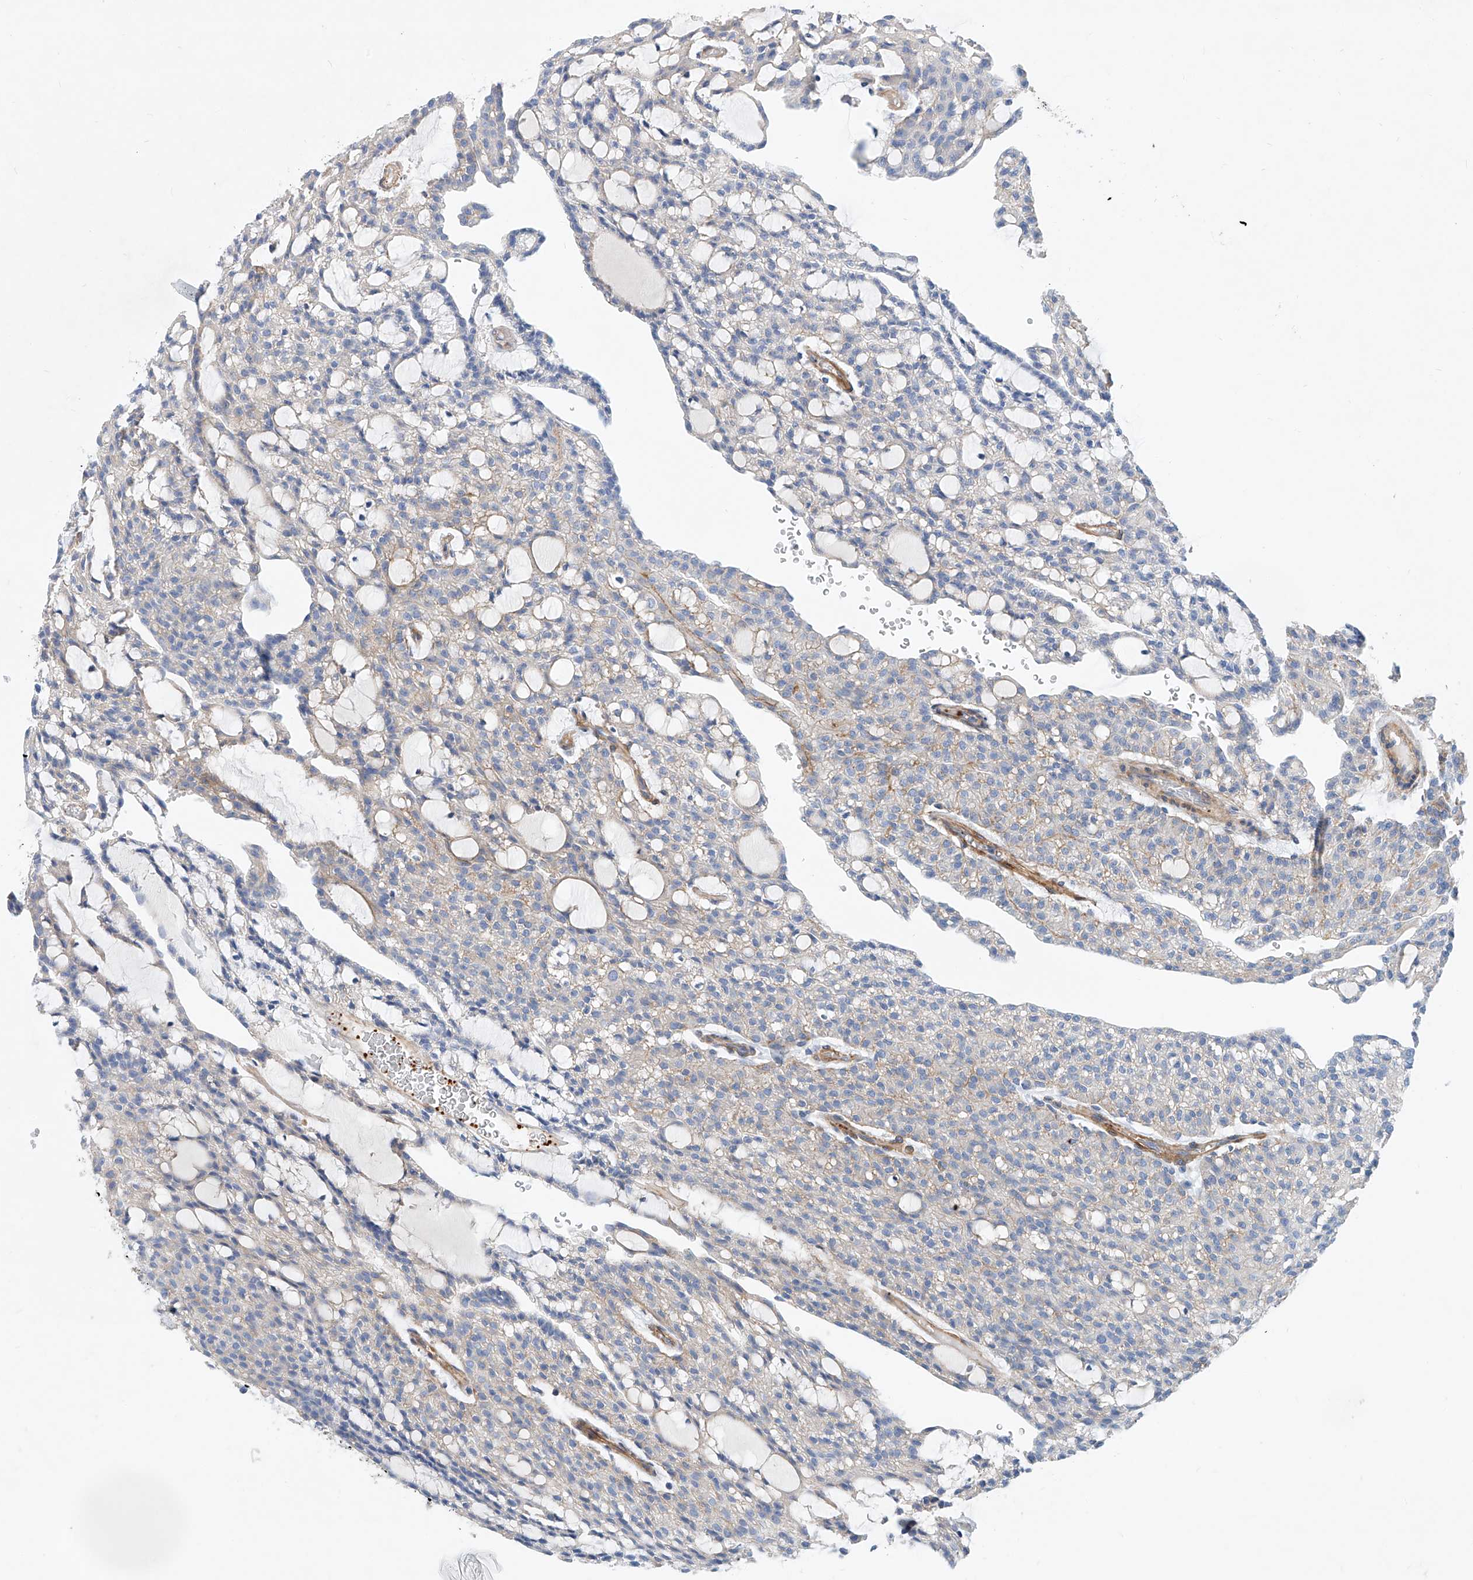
{"staining": {"intensity": "negative", "quantity": "none", "location": "none"}, "tissue": "renal cancer", "cell_type": "Tumor cells", "image_type": "cancer", "snomed": [{"axis": "morphology", "description": "Adenocarcinoma, NOS"}, {"axis": "topography", "description": "Kidney"}], "caption": "Tumor cells show no significant positivity in renal adenocarcinoma.", "gene": "TAS2R60", "patient": {"sex": "male", "age": 63}}